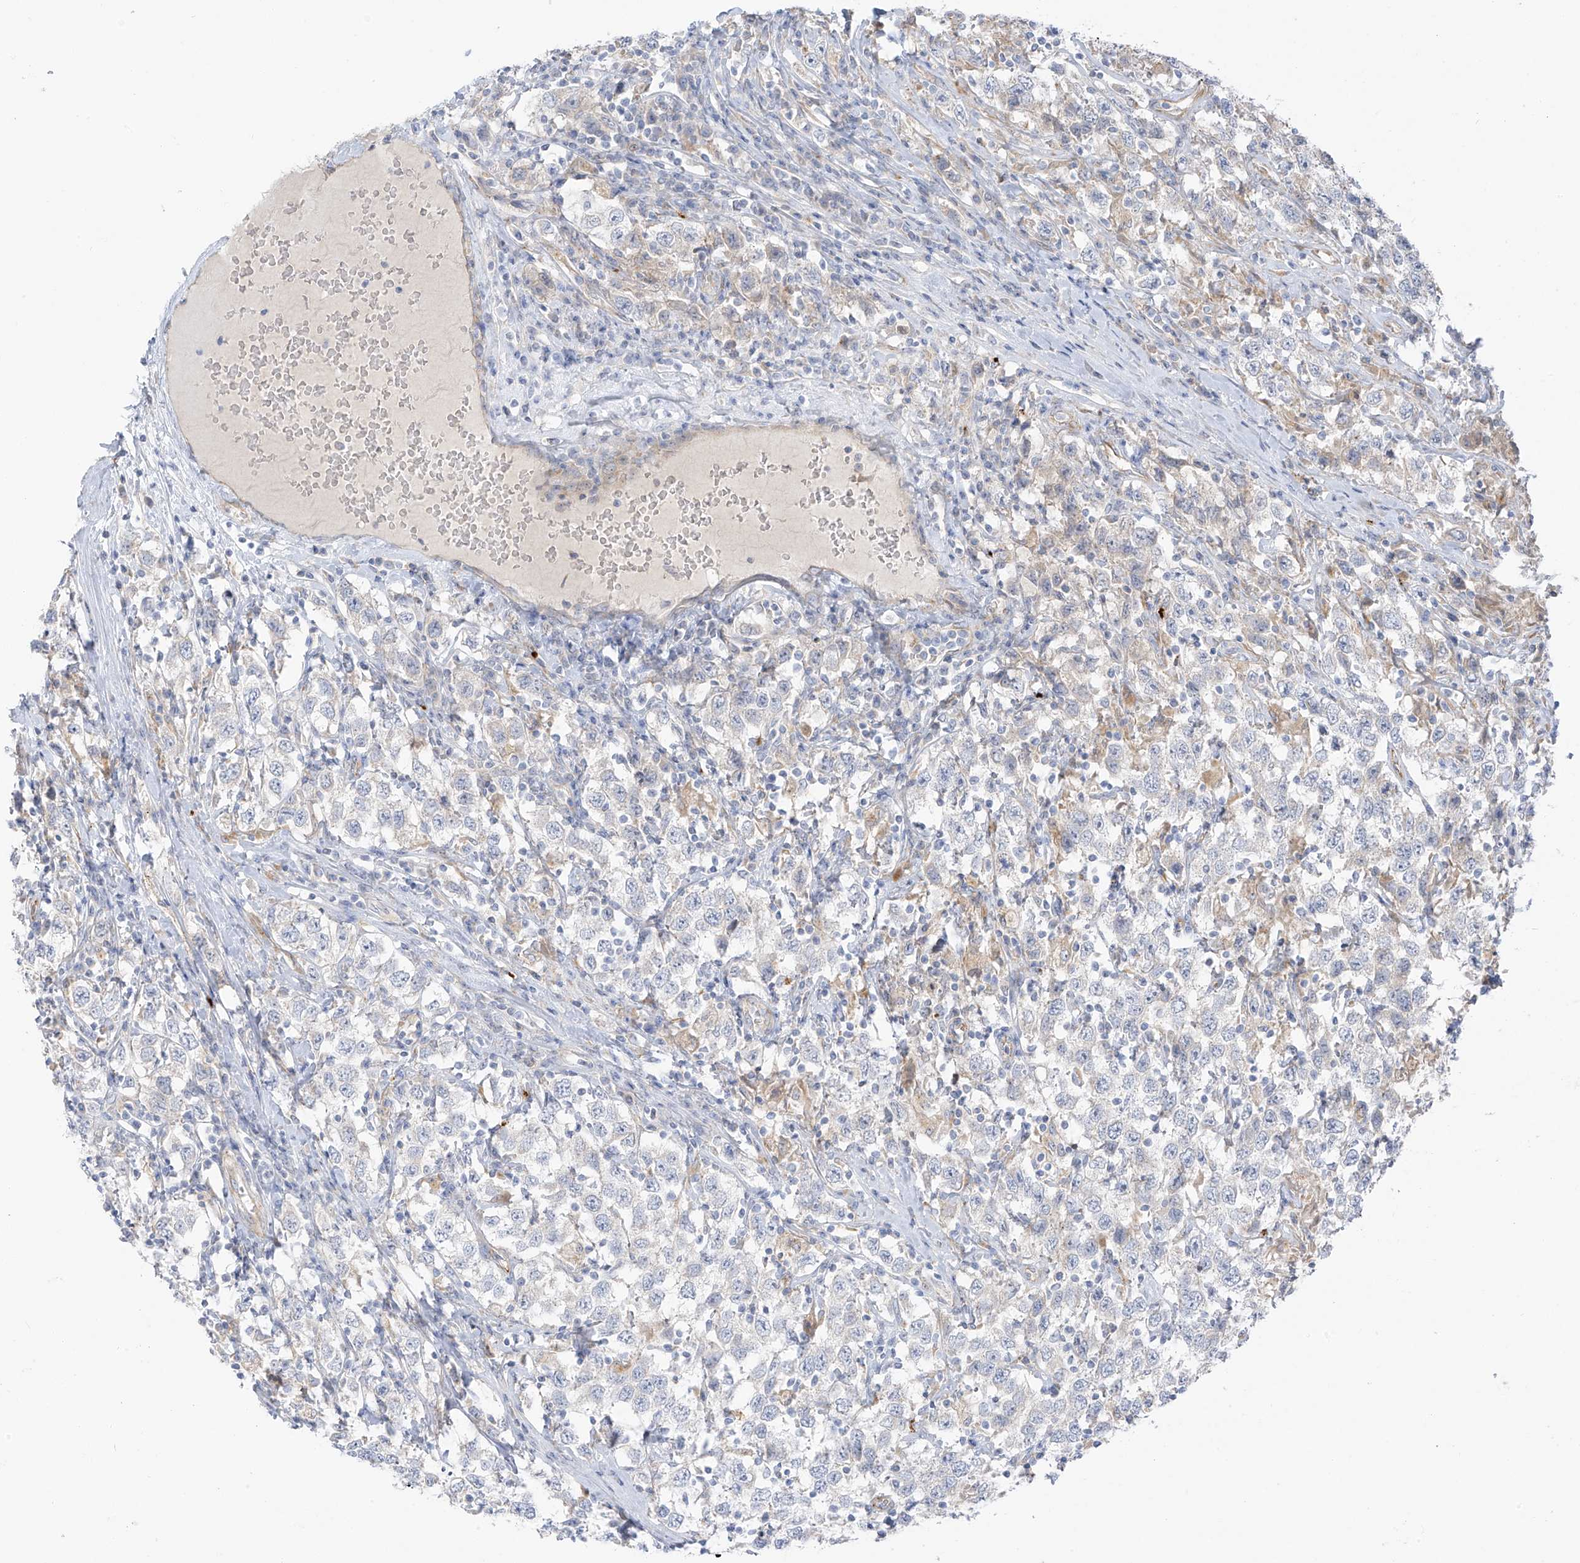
{"staining": {"intensity": "negative", "quantity": "none", "location": "none"}, "tissue": "testis cancer", "cell_type": "Tumor cells", "image_type": "cancer", "snomed": [{"axis": "morphology", "description": "Seminoma, NOS"}, {"axis": "topography", "description": "Testis"}], "caption": "Seminoma (testis) was stained to show a protein in brown. There is no significant positivity in tumor cells.", "gene": "TAL2", "patient": {"sex": "male", "age": 41}}